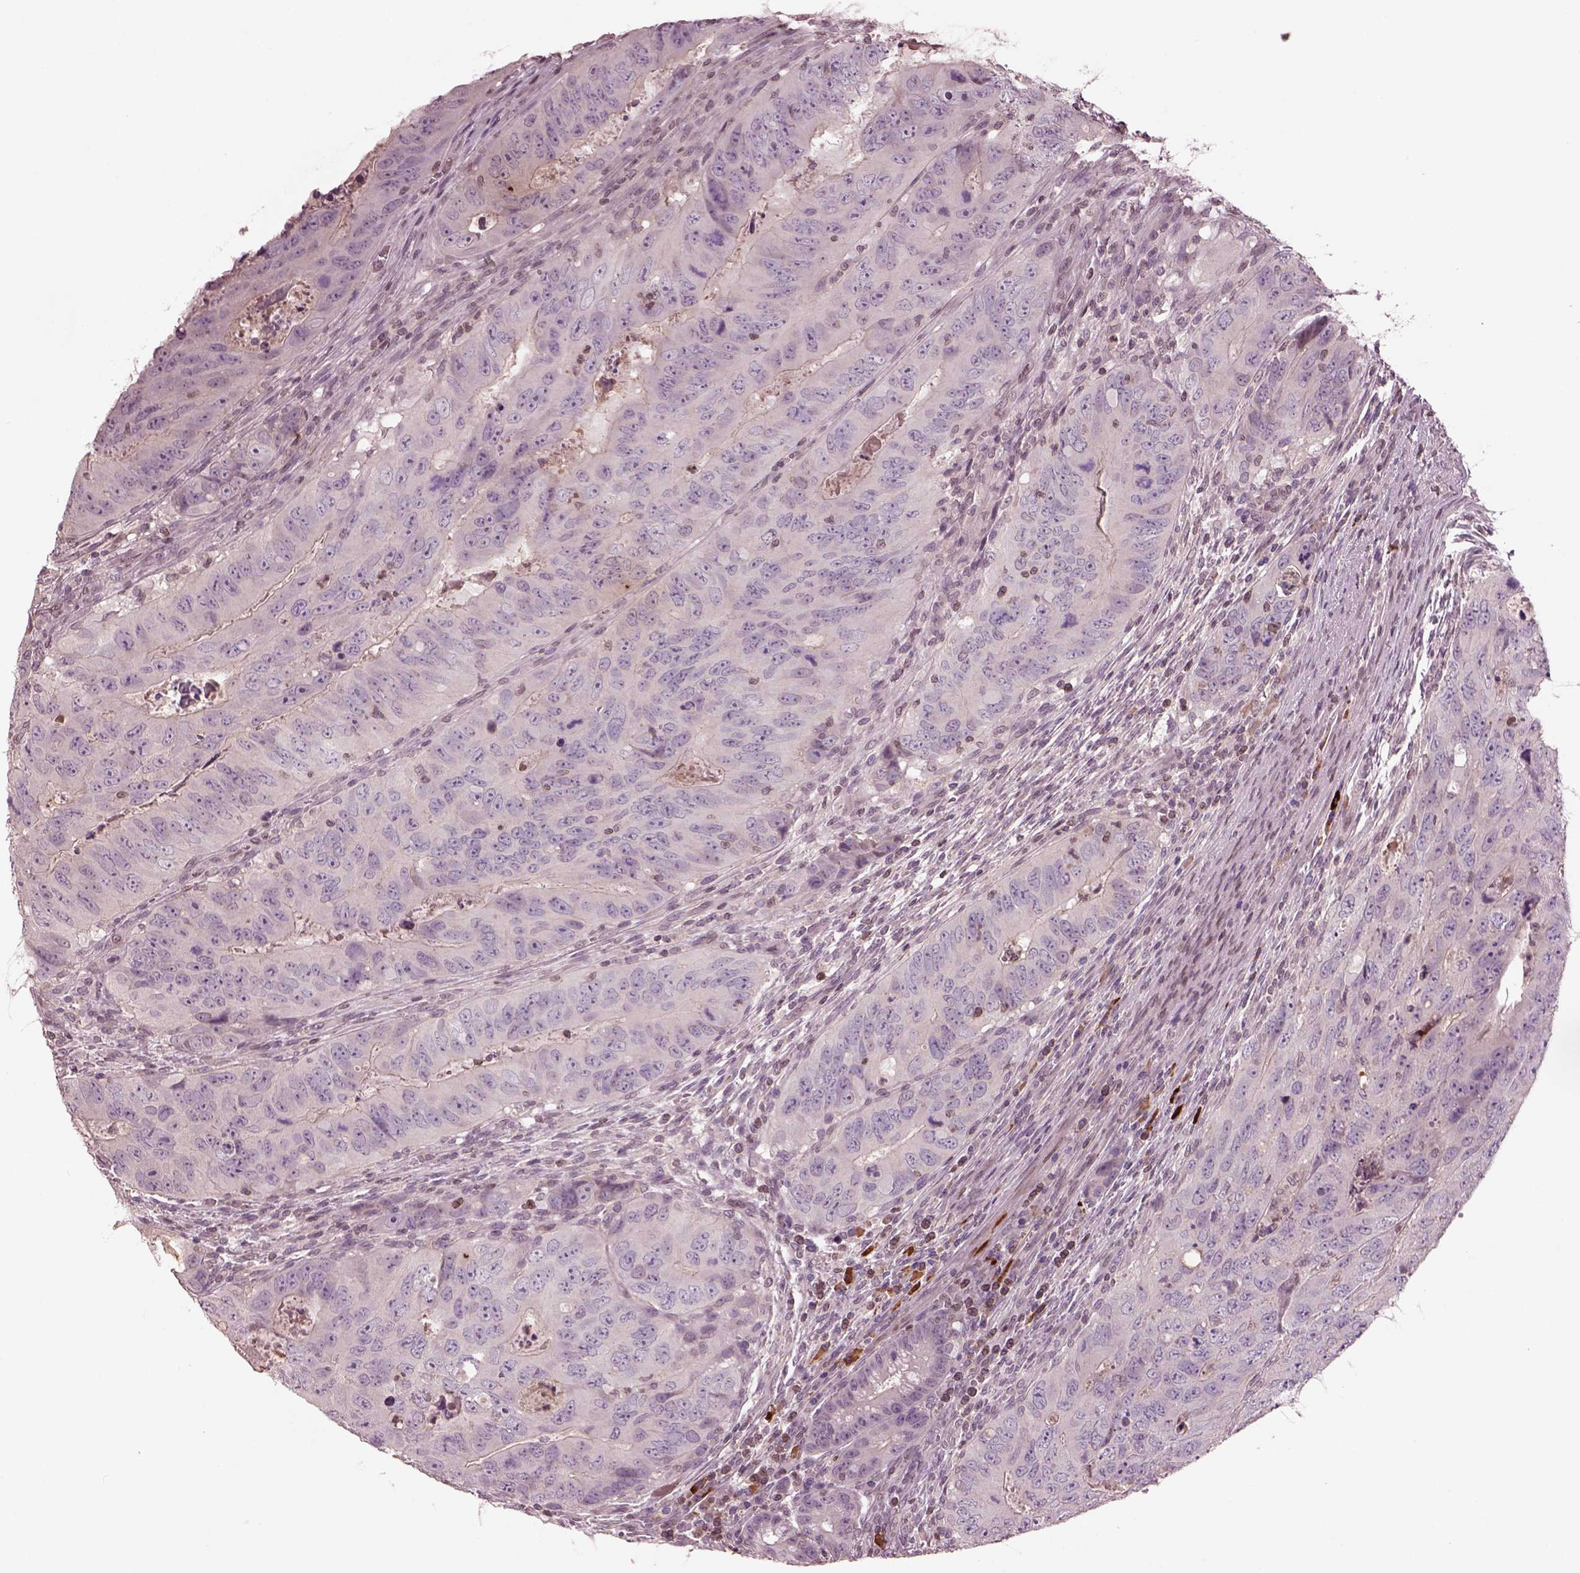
{"staining": {"intensity": "negative", "quantity": "none", "location": "none"}, "tissue": "colorectal cancer", "cell_type": "Tumor cells", "image_type": "cancer", "snomed": [{"axis": "morphology", "description": "Adenocarcinoma, NOS"}, {"axis": "topography", "description": "Colon"}], "caption": "A high-resolution photomicrograph shows IHC staining of colorectal cancer (adenocarcinoma), which shows no significant positivity in tumor cells. (Stains: DAB IHC with hematoxylin counter stain, Microscopy: brightfield microscopy at high magnification).", "gene": "PTX4", "patient": {"sex": "male", "age": 79}}